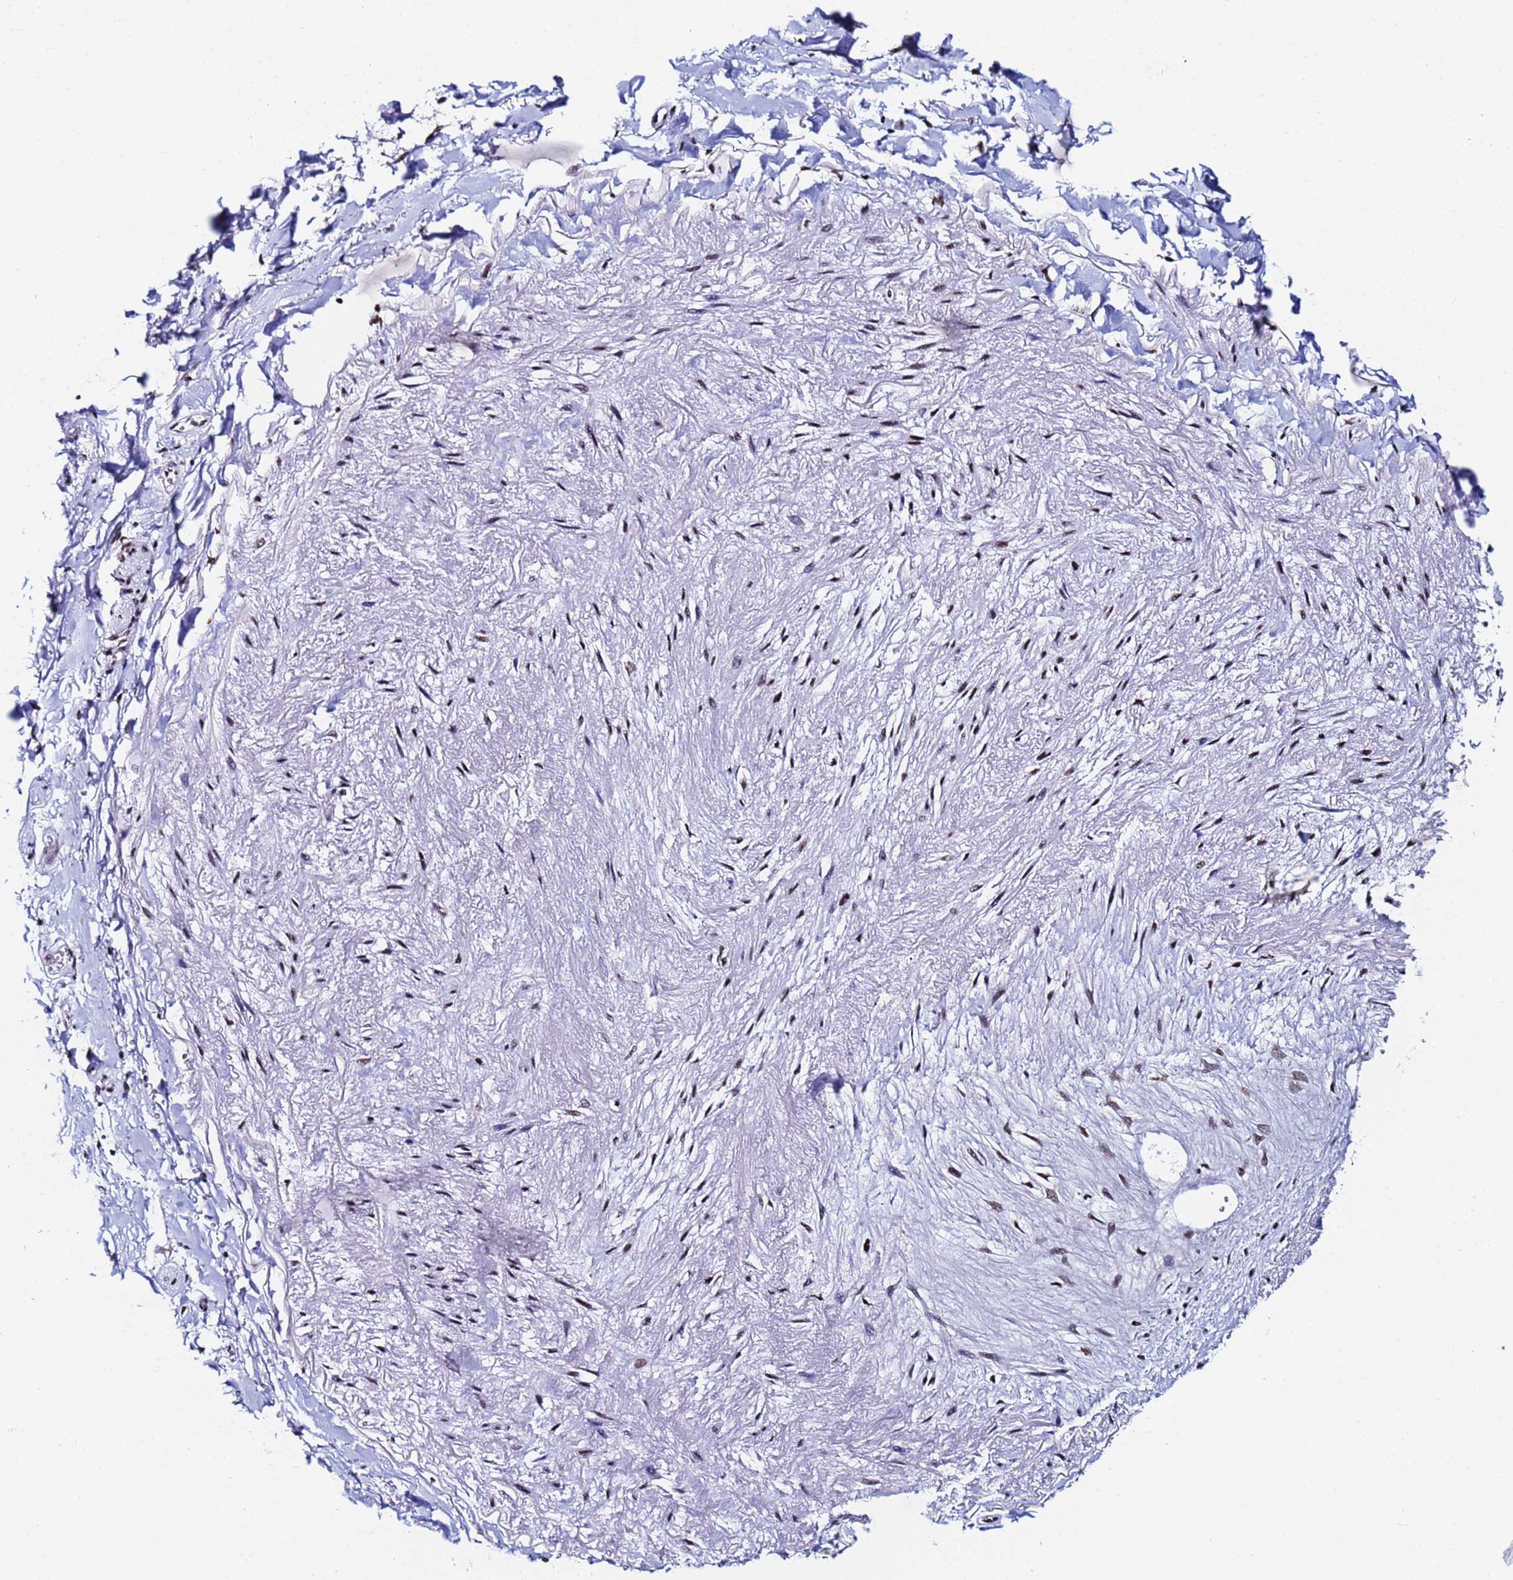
{"staining": {"intensity": "moderate", "quantity": "25%-75%", "location": "nuclear"}, "tissue": "adipose tissue", "cell_type": "Adipocytes", "image_type": "normal", "snomed": [{"axis": "morphology", "description": "Normal tissue, NOS"}, {"axis": "topography", "description": "Cartilage tissue"}], "caption": "An image showing moderate nuclear staining in approximately 25%-75% of adipocytes in unremarkable adipose tissue, as visualized by brown immunohistochemical staining.", "gene": "SNRPA1", "patient": {"sex": "male", "age": 73}}